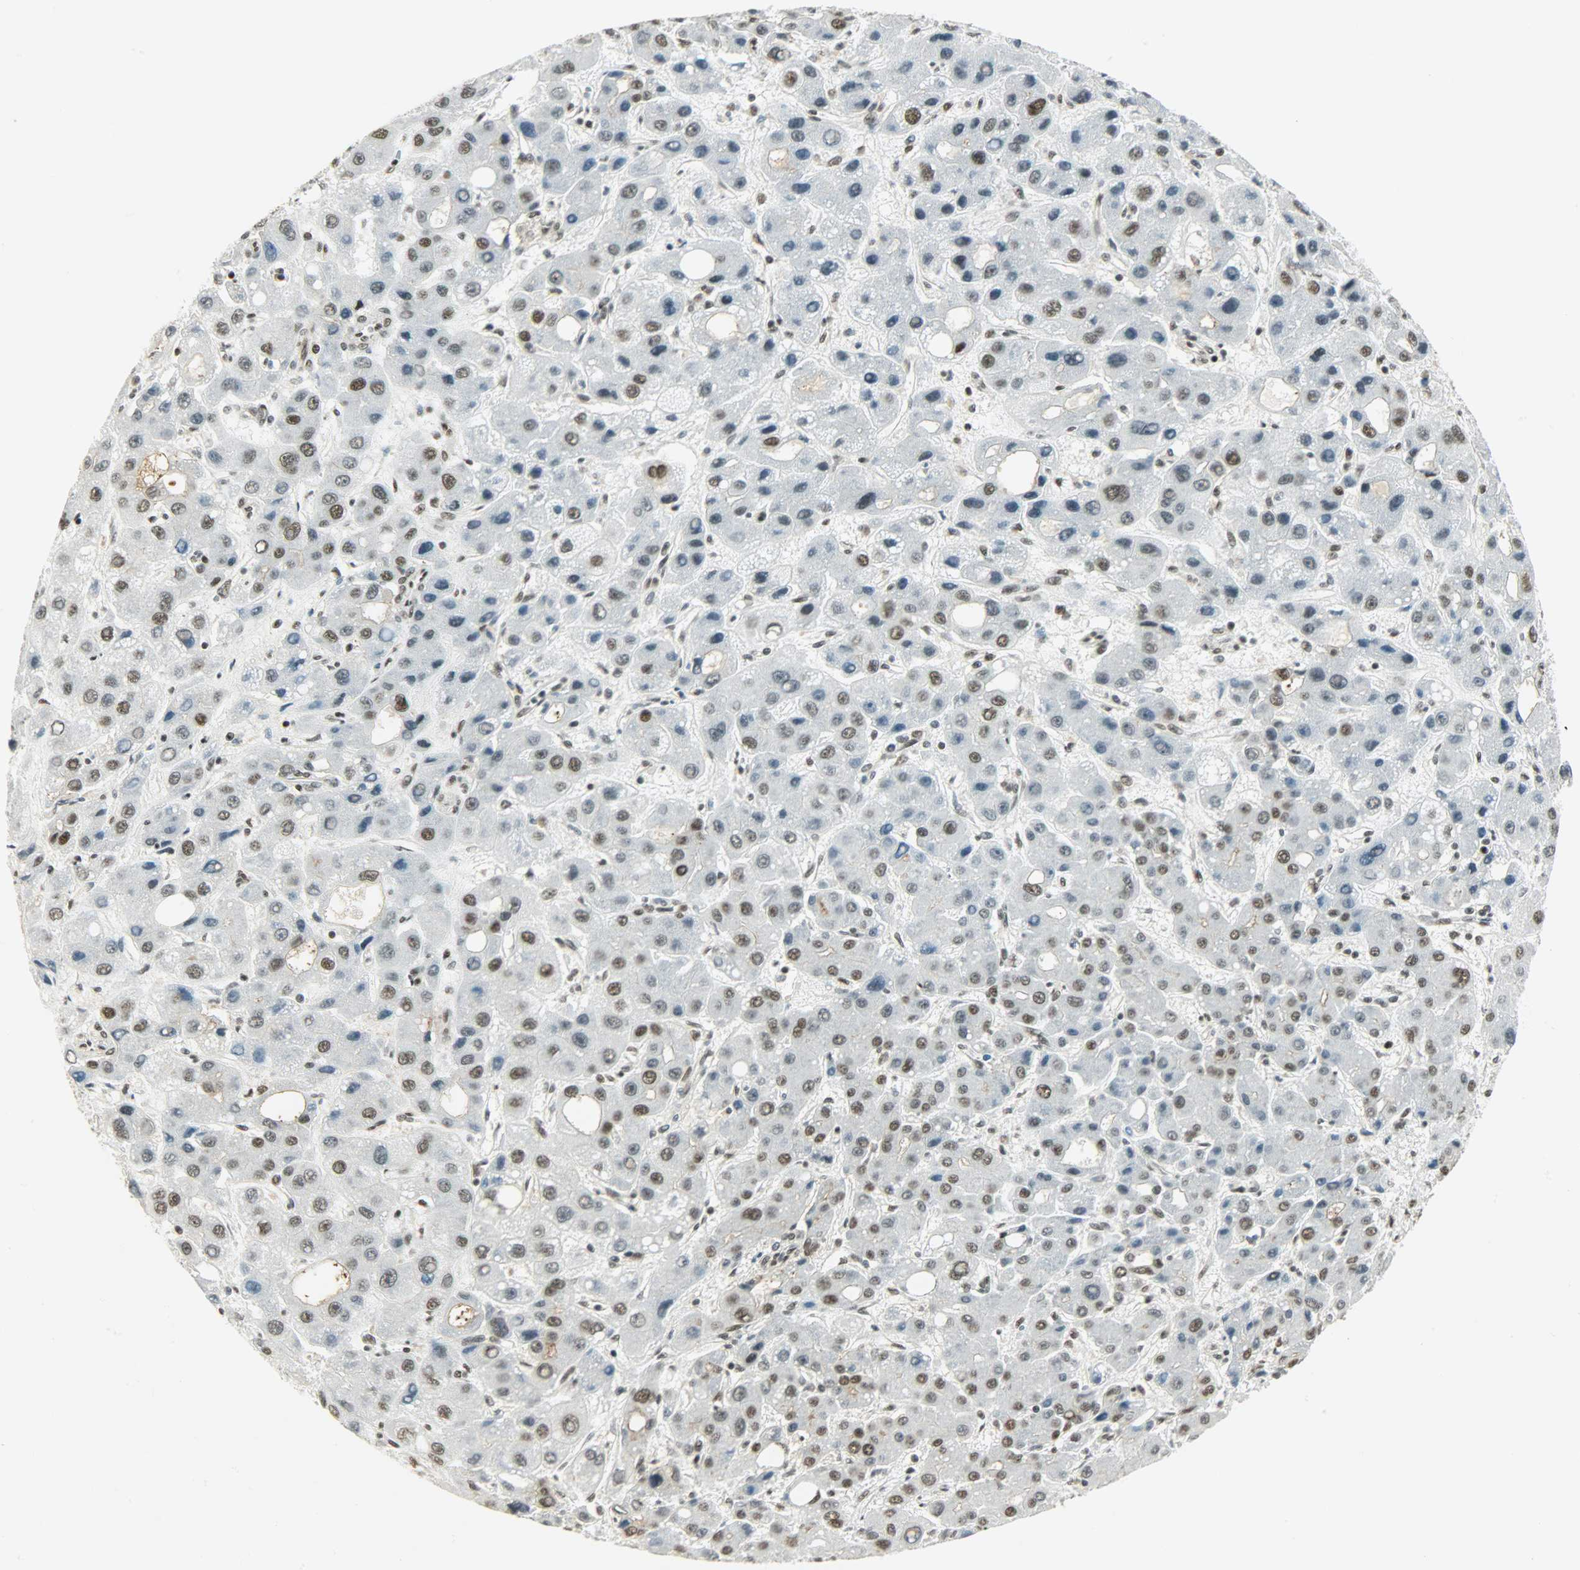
{"staining": {"intensity": "moderate", "quantity": ">75%", "location": "nuclear"}, "tissue": "liver cancer", "cell_type": "Tumor cells", "image_type": "cancer", "snomed": [{"axis": "morphology", "description": "Carcinoma, Hepatocellular, NOS"}, {"axis": "topography", "description": "Liver"}], "caption": "Moderate nuclear protein expression is identified in approximately >75% of tumor cells in liver cancer.", "gene": "SUGP1", "patient": {"sex": "male", "age": 55}}